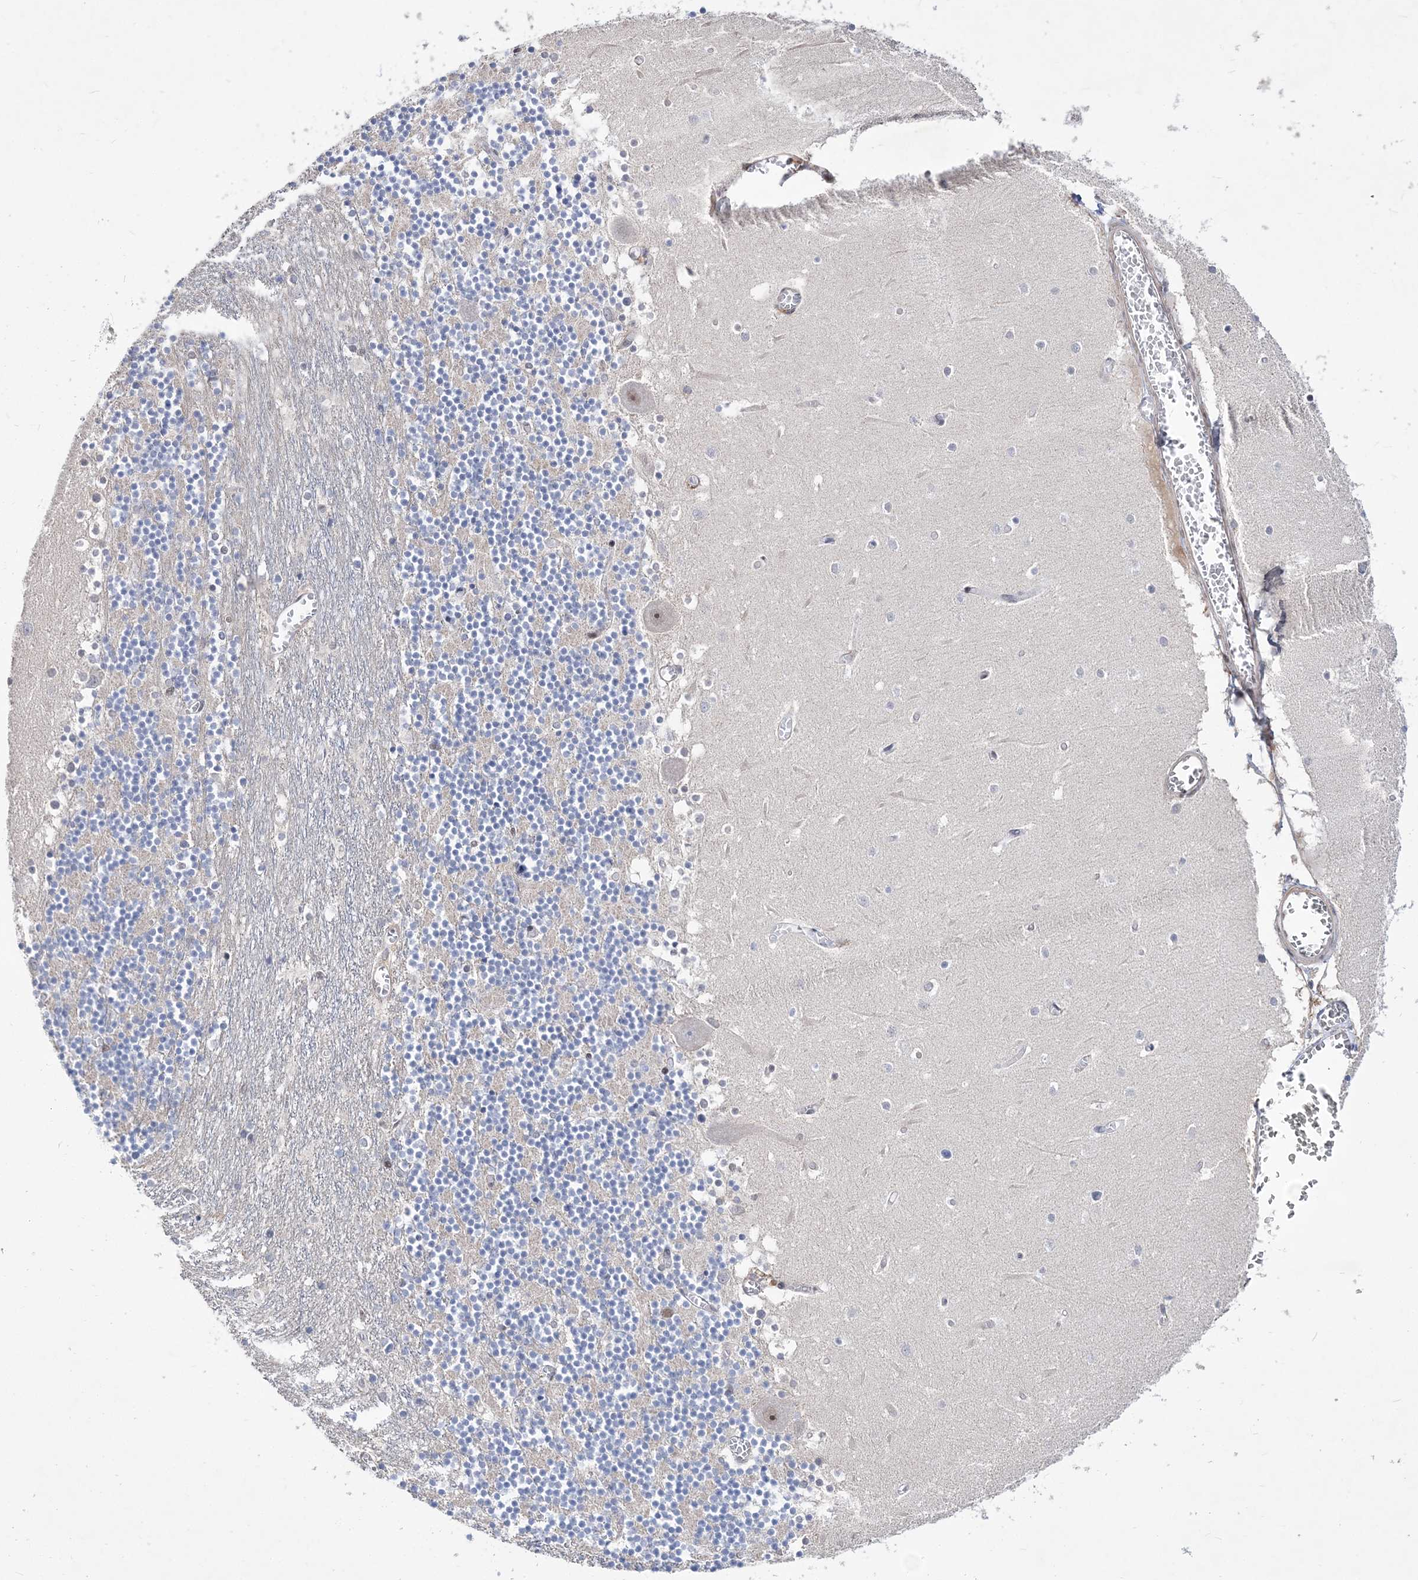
{"staining": {"intensity": "negative", "quantity": "none", "location": "none"}, "tissue": "cerebellum", "cell_type": "Cells in granular layer", "image_type": "normal", "snomed": [{"axis": "morphology", "description": "Normal tissue, NOS"}, {"axis": "topography", "description": "Cerebellum"}], "caption": "Human cerebellum stained for a protein using immunohistochemistry (IHC) shows no staining in cells in granular layer.", "gene": "BOD1L1", "patient": {"sex": "female", "age": 28}}